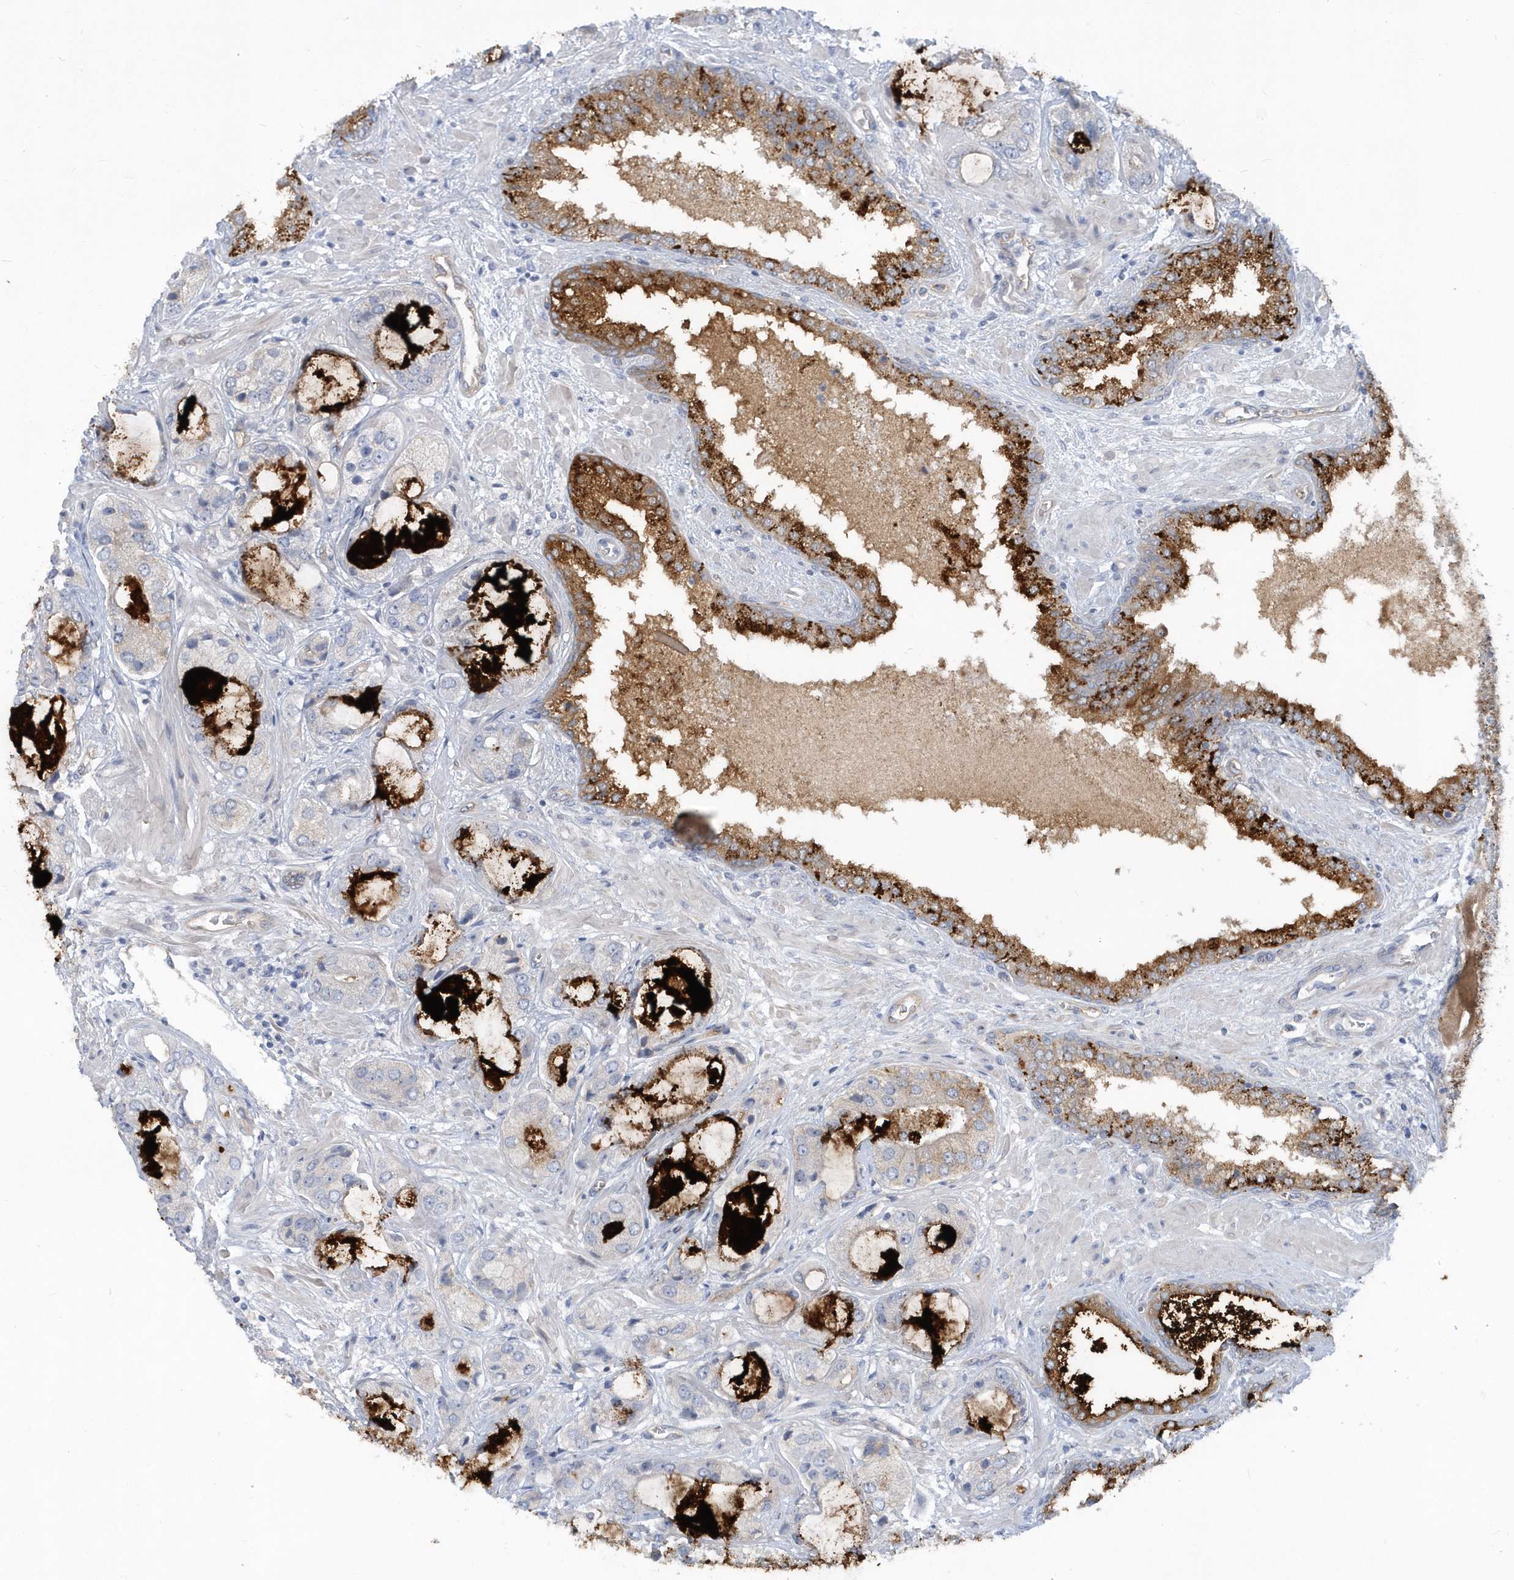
{"staining": {"intensity": "strong", "quantity": "<25%", "location": "cytoplasmic/membranous"}, "tissue": "prostate cancer", "cell_type": "Tumor cells", "image_type": "cancer", "snomed": [{"axis": "morphology", "description": "Normal tissue, NOS"}, {"axis": "morphology", "description": "Adenocarcinoma, High grade"}, {"axis": "topography", "description": "Prostate"}, {"axis": "topography", "description": "Peripheral nerve tissue"}], "caption": "Human prostate cancer (high-grade adenocarcinoma) stained with a protein marker shows strong staining in tumor cells.", "gene": "RAI14", "patient": {"sex": "male", "age": 59}}